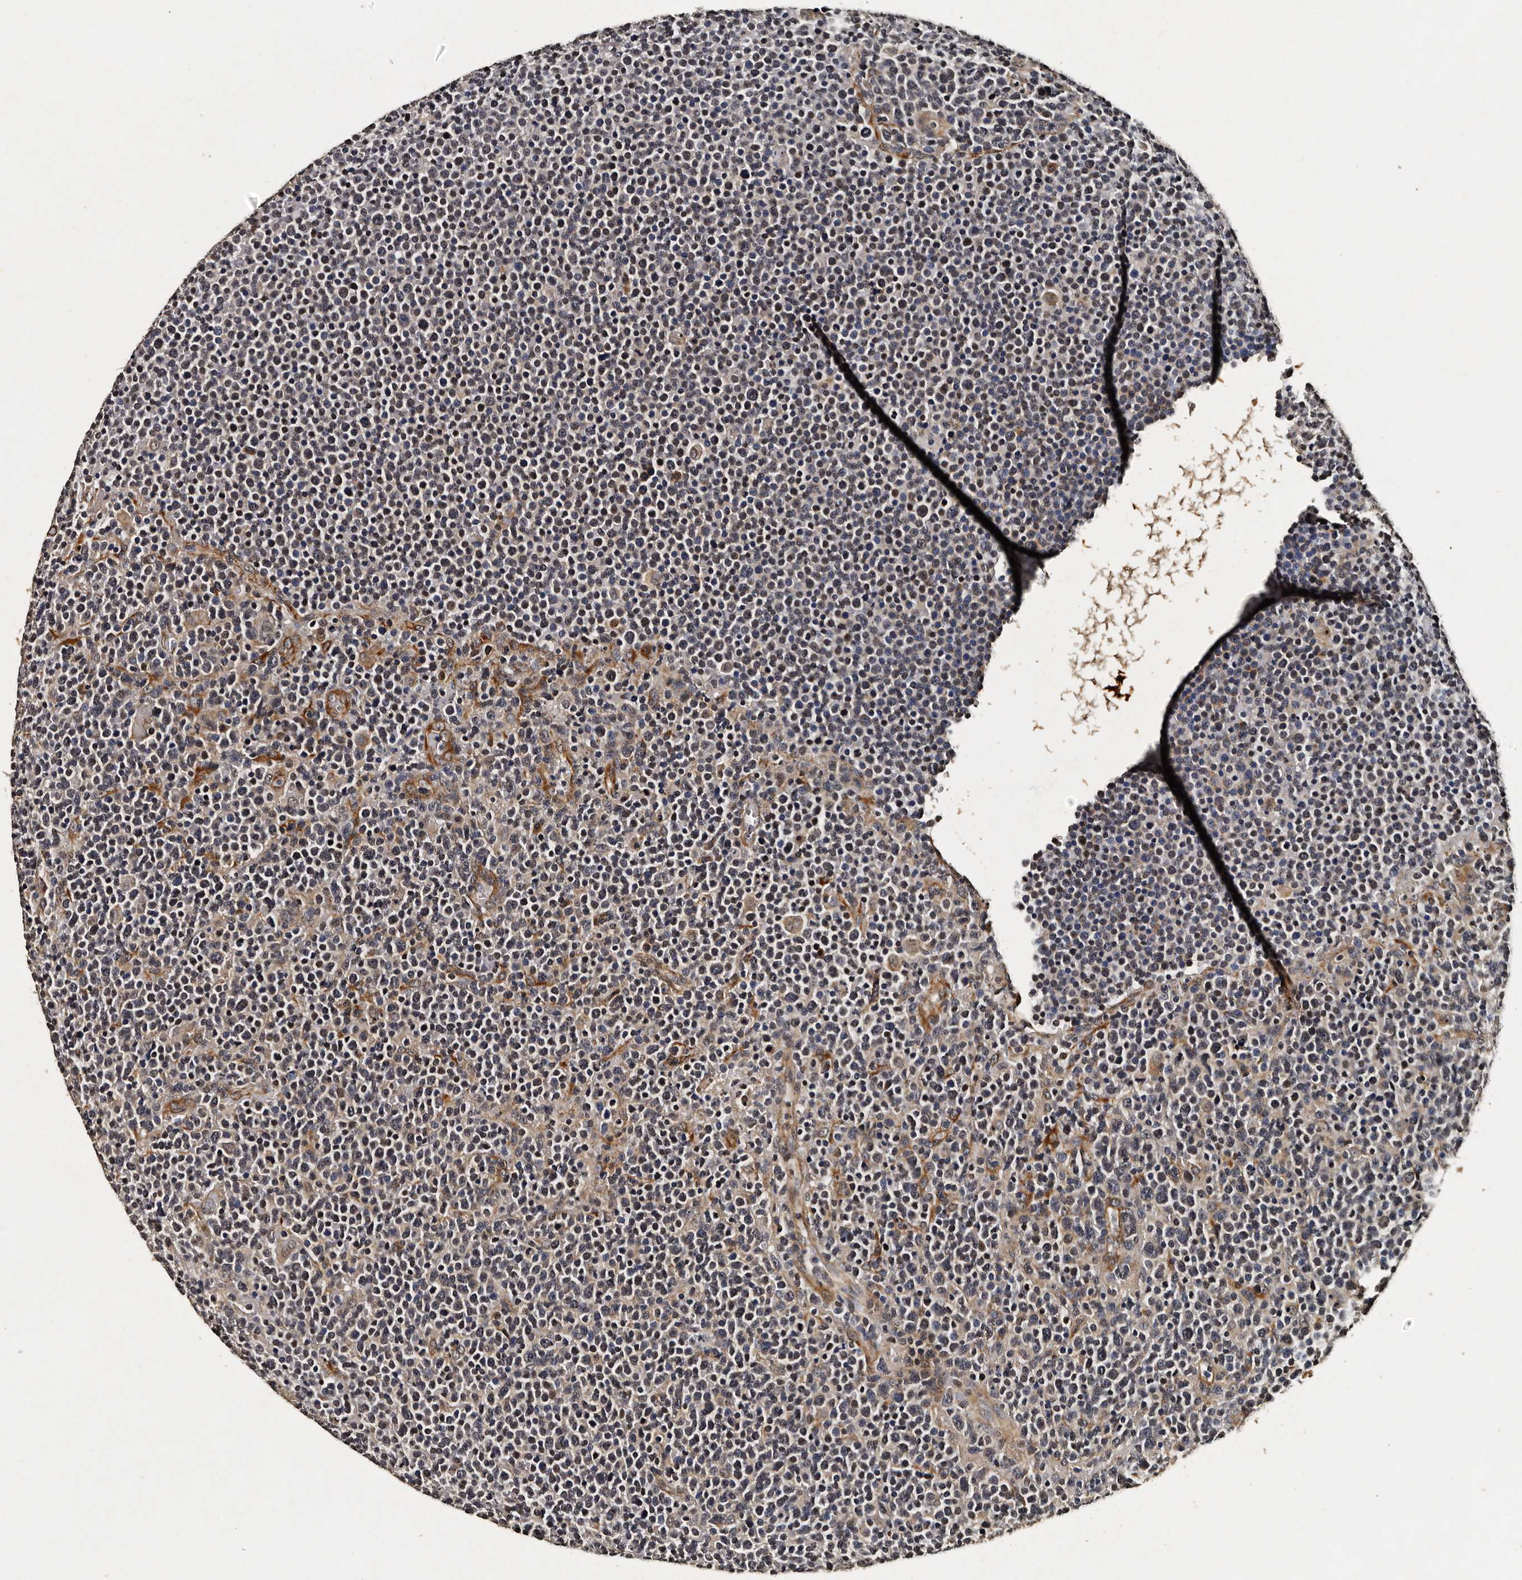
{"staining": {"intensity": "negative", "quantity": "none", "location": "none"}, "tissue": "lymphoma", "cell_type": "Tumor cells", "image_type": "cancer", "snomed": [{"axis": "morphology", "description": "Malignant lymphoma, non-Hodgkin's type, High grade"}, {"axis": "topography", "description": "Lymph node"}], "caption": "Immunohistochemical staining of human high-grade malignant lymphoma, non-Hodgkin's type exhibits no significant positivity in tumor cells.", "gene": "CPNE3", "patient": {"sex": "male", "age": 61}}